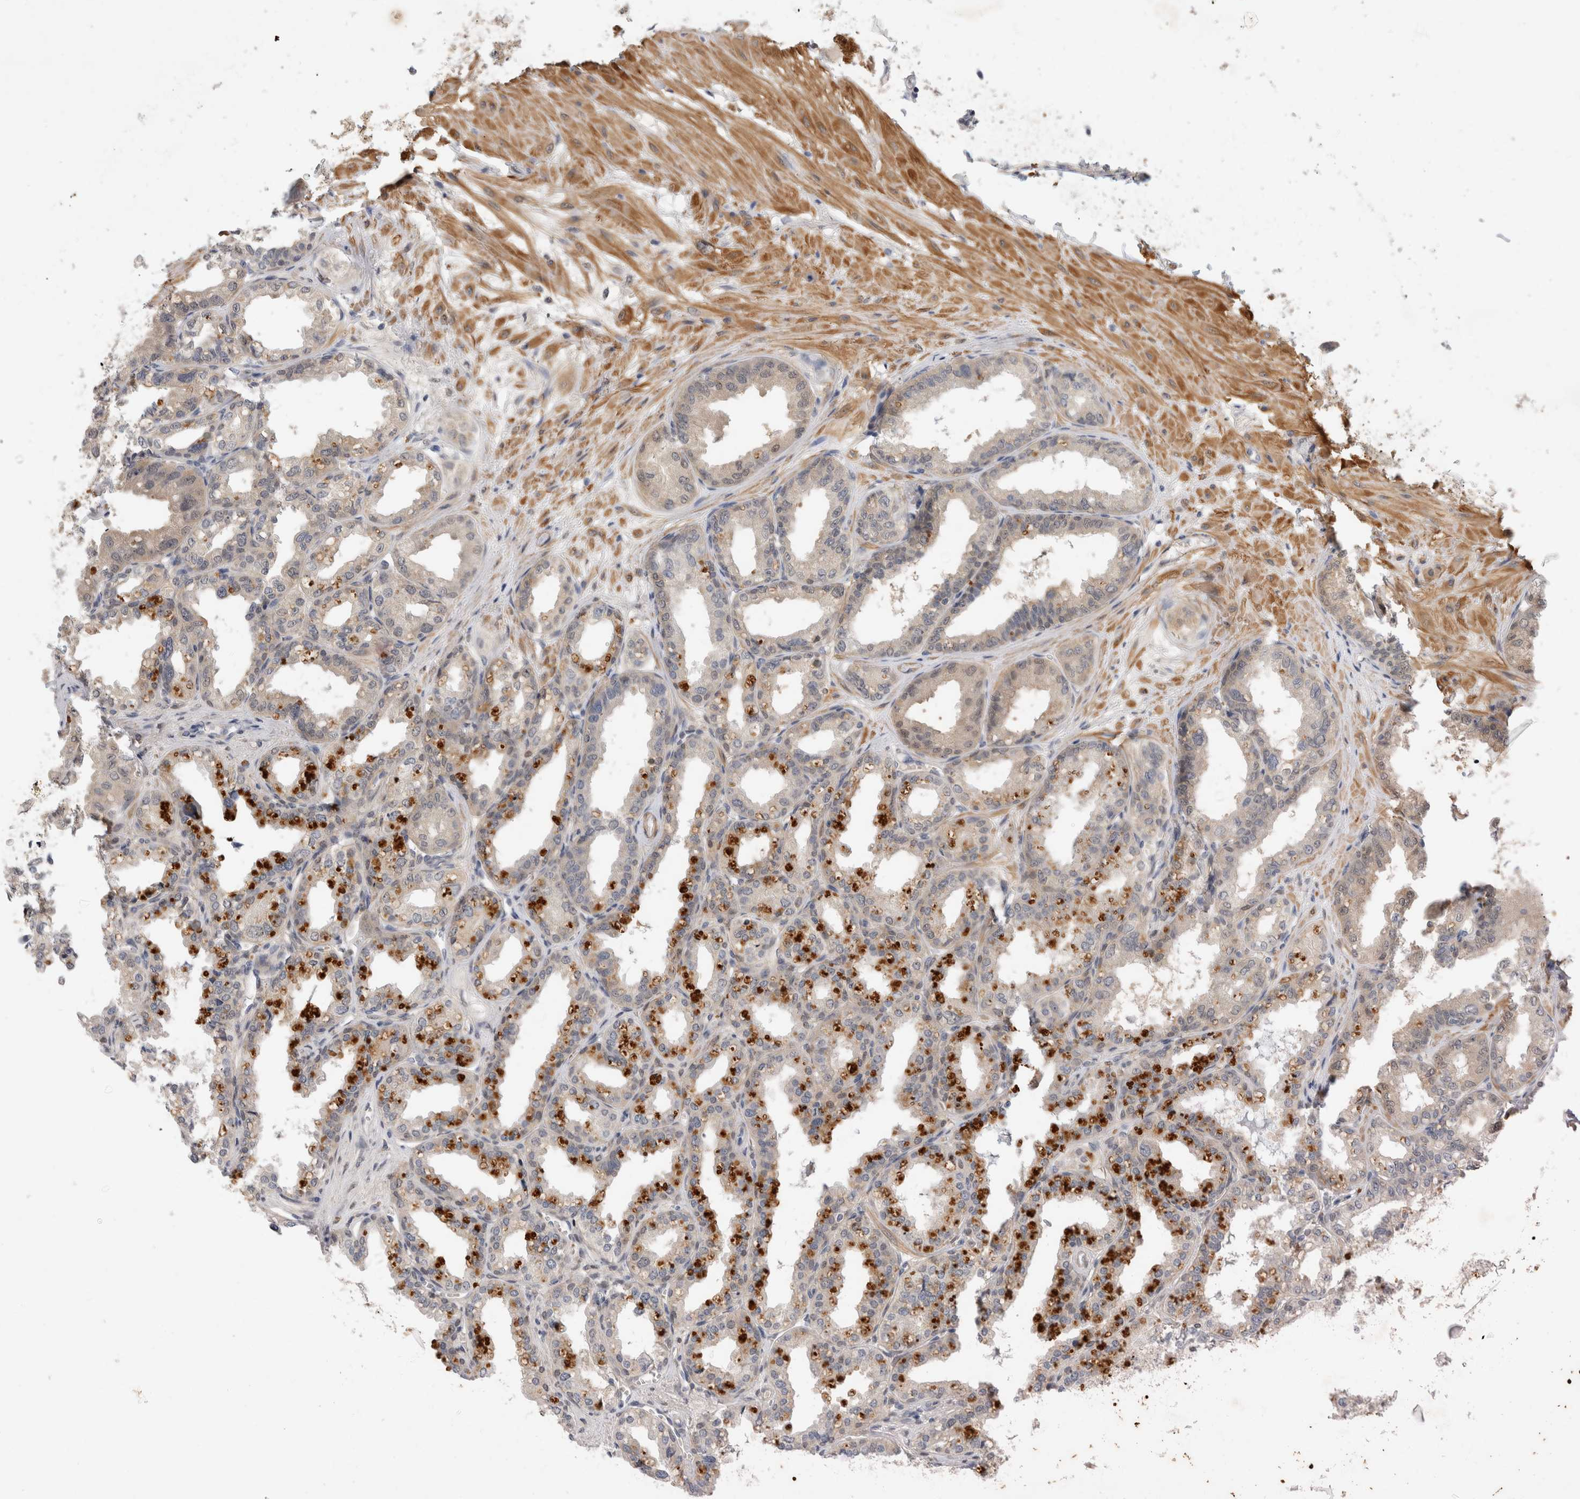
{"staining": {"intensity": "weak", "quantity": "<25%", "location": "cytoplasmic/membranous"}, "tissue": "seminal vesicle", "cell_type": "Glandular cells", "image_type": "normal", "snomed": [{"axis": "morphology", "description": "Normal tissue, NOS"}, {"axis": "topography", "description": "Prostate"}, {"axis": "topography", "description": "Seminal veicle"}], "caption": "Immunohistochemical staining of normal seminal vesicle exhibits no significant positivity in glandular cells. Brightfield microscopy of immunohistochemistry stained with DAB (brown) and hematoxylin (blue), captured at high magnification.", "gene": "PGM1", "patient": {"sex": "male", "age": 51}}